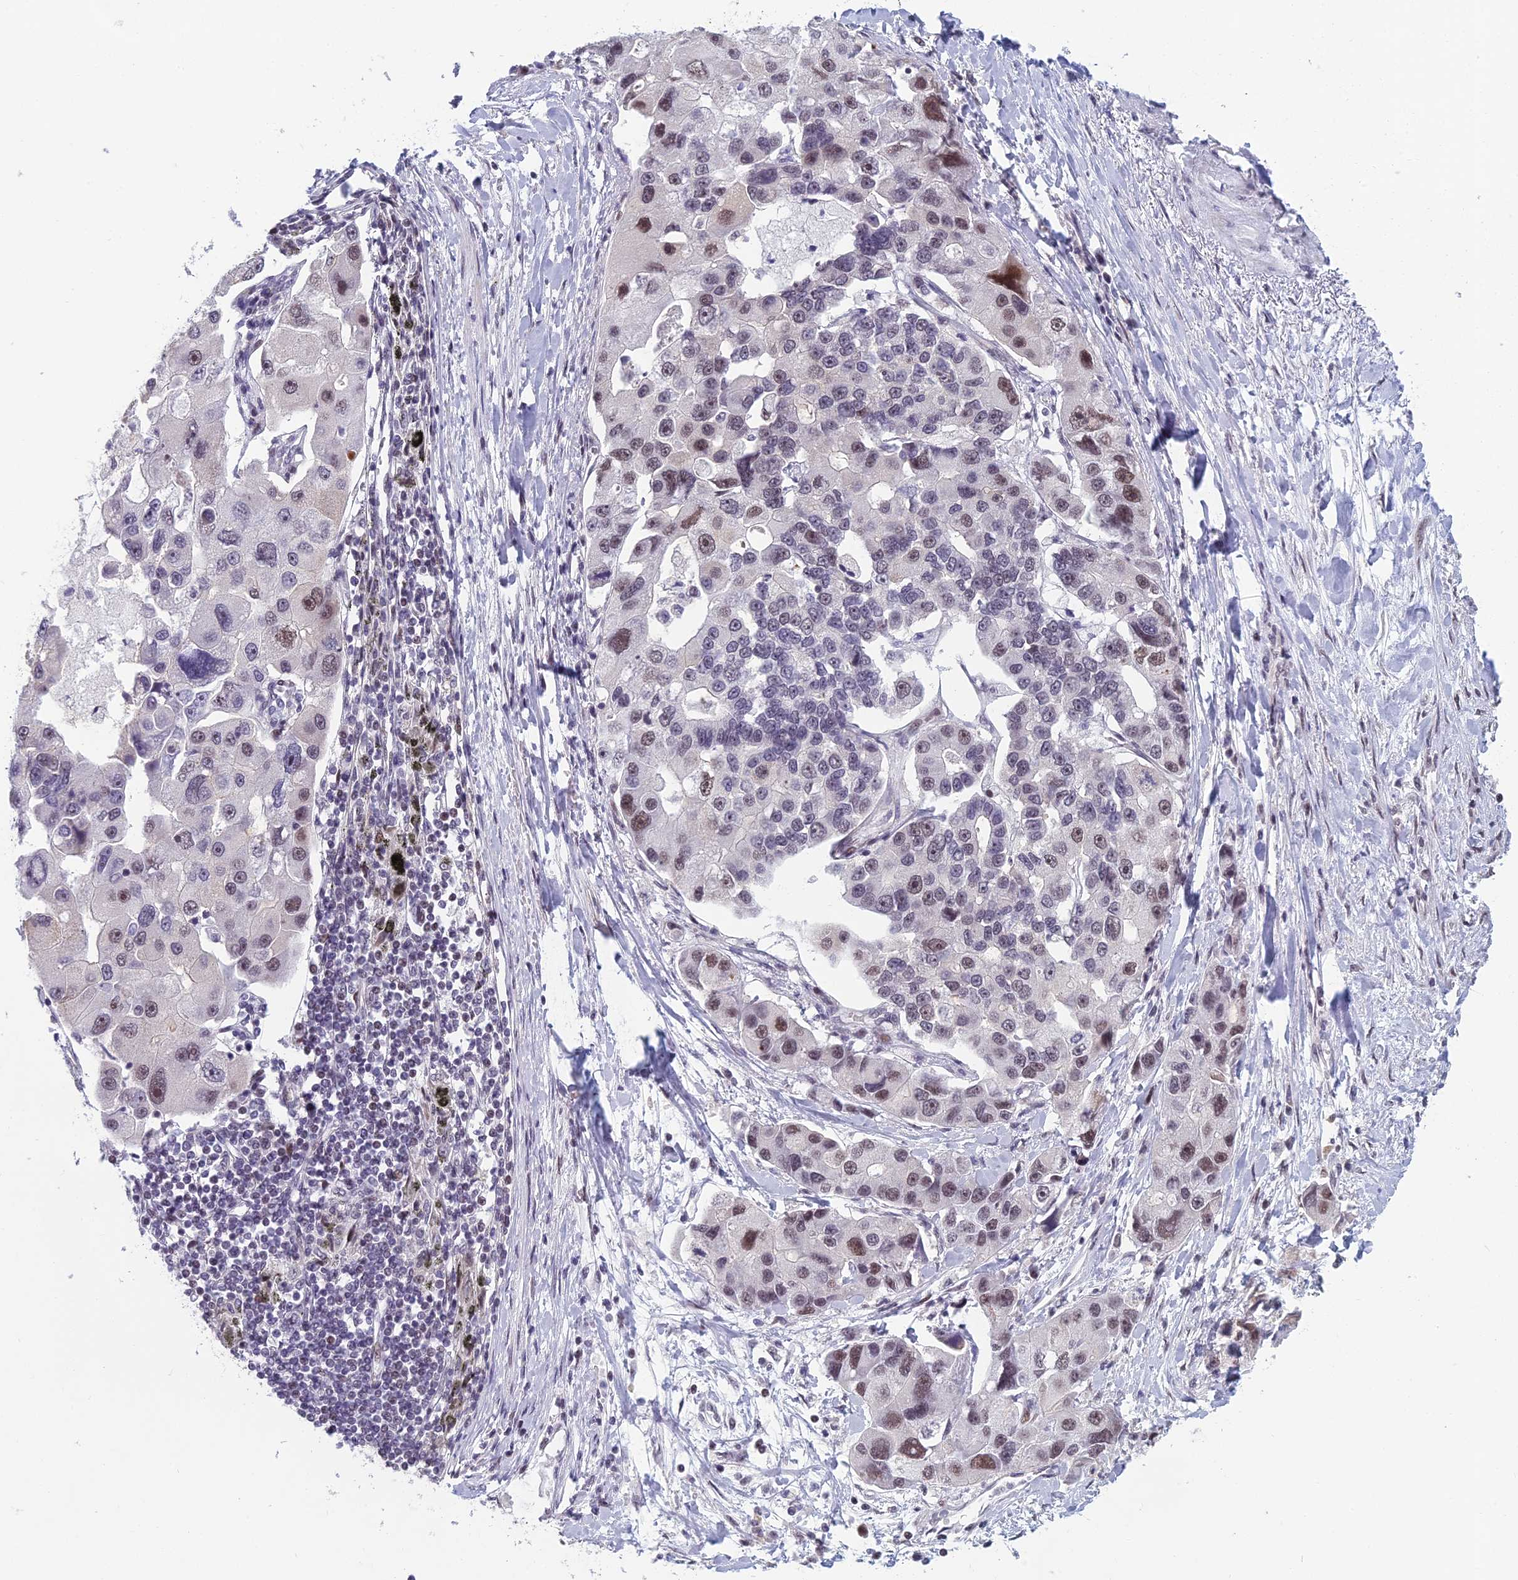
{"staining": {"intensity": "moderate", "quantity": "25%-75%", "location": "nuclear"}, "tissue": "lung cancer", "cell_type": "Tumor cells", "image_type": "cancer", "snomed": [{"axis": "morphology", "description": "Adenocarcinoma, NOS"}, {"axis": "topography", "description": "Lung"}], "caption": "This micrograph displays immunohistochemistry staining of human lung adenocarcinoma, with medium moderate nuclear expression in approximately 25%-75% of tumor cells.", "gene": "RGS17", "patient": {"sex": "female", "age": 54}}